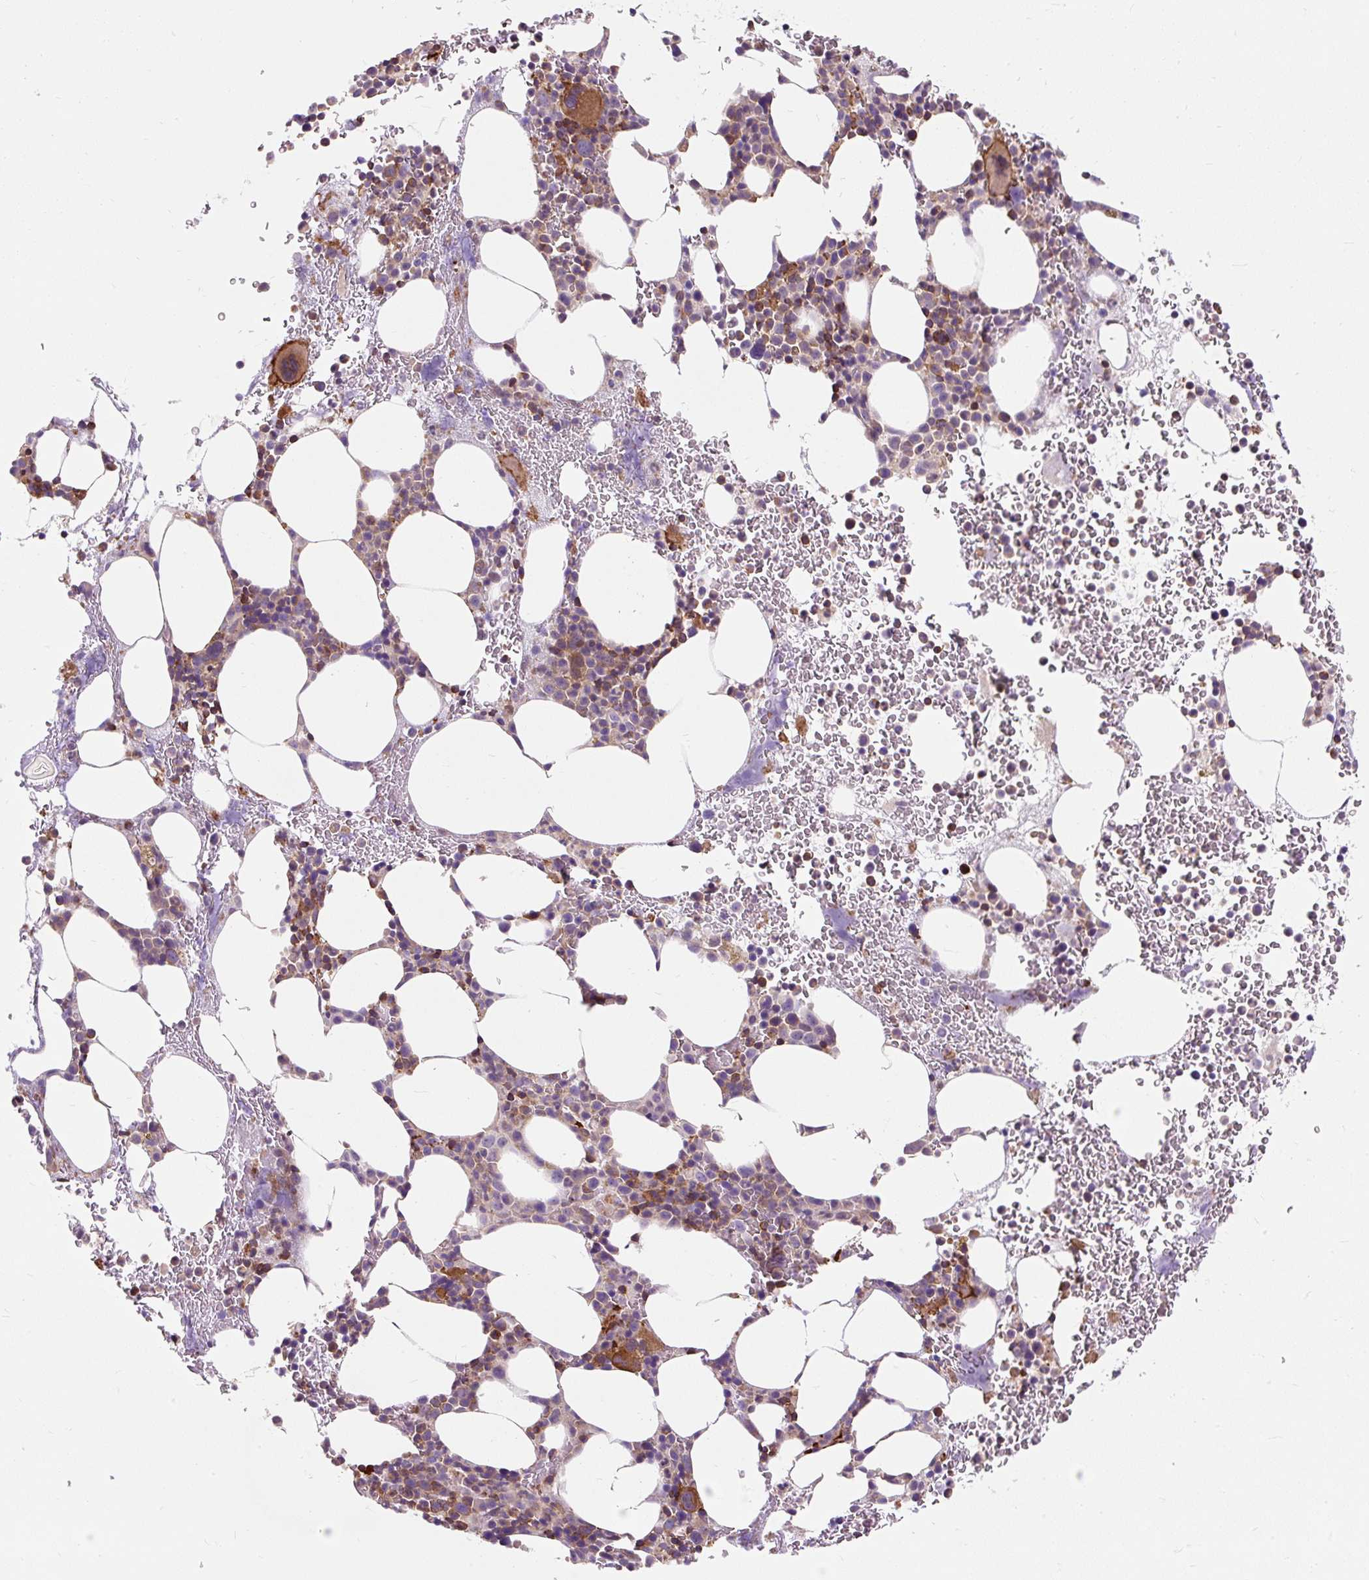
{"staining": {"intensity": "moderate", "quantity": "25%-75%", "location": "cytoplasmic/membranous"}, "tissue": "bone marrow", "cell_type": "Hematopoietic cells", "image_type": "normal", "snomed": [{"axis": "morphology", "description": "Normal tissue, NOS"}, {"axis": "topography", "description": "Bone marrow"}], "caption": "DAB immunohistochemical staining of benign bone marrow exhibits moderate cytoplasmic/membranous protein positivity in approximately 25%-75% of hematopoietic cells.", "gene": "CISD3", "patient": {"sex": "male", "age": 62}}